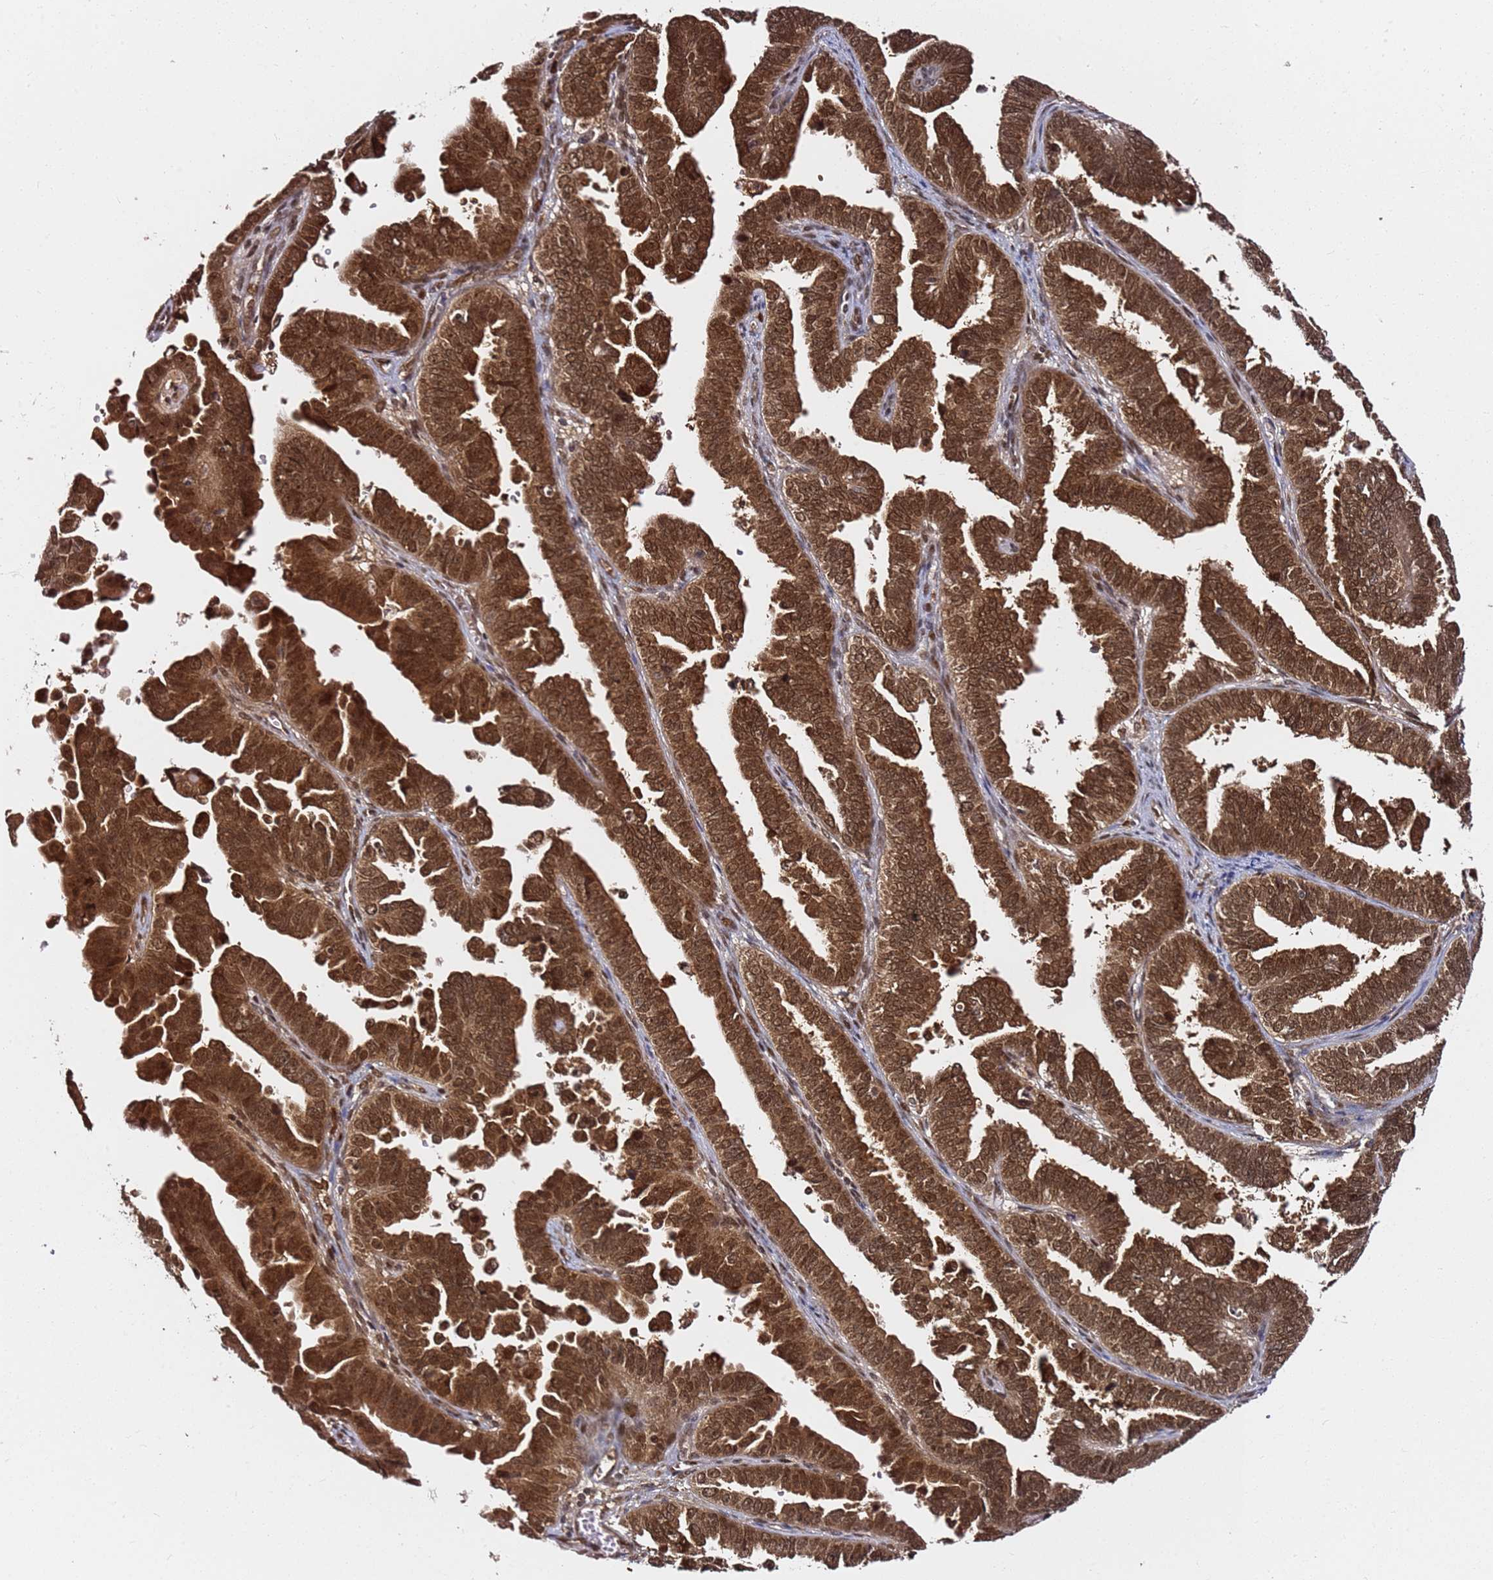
{"staining": {"intensity": "moderate", "quantity": ">75%", "location": "cytoplasmic/membranous,nuclear"}, "tissue": "endometrial cancer", "cell_type": "Tumor cells", "image_type": "cancer", "snomed": [{"axis": "morphology", "description": "Adenocarcinoma, NOS"}, {"axis": "topography", "description": "Endometrium"}], "caption": "Immunohistochemical staining of endometrial adenocarcinoma exhibits moderate cytoplasmic/membranous and nuclear protein expression in approximately >75% of tumor cells.", "gene": "RGS18", "patient": {"sex": "female", "age": 75}}